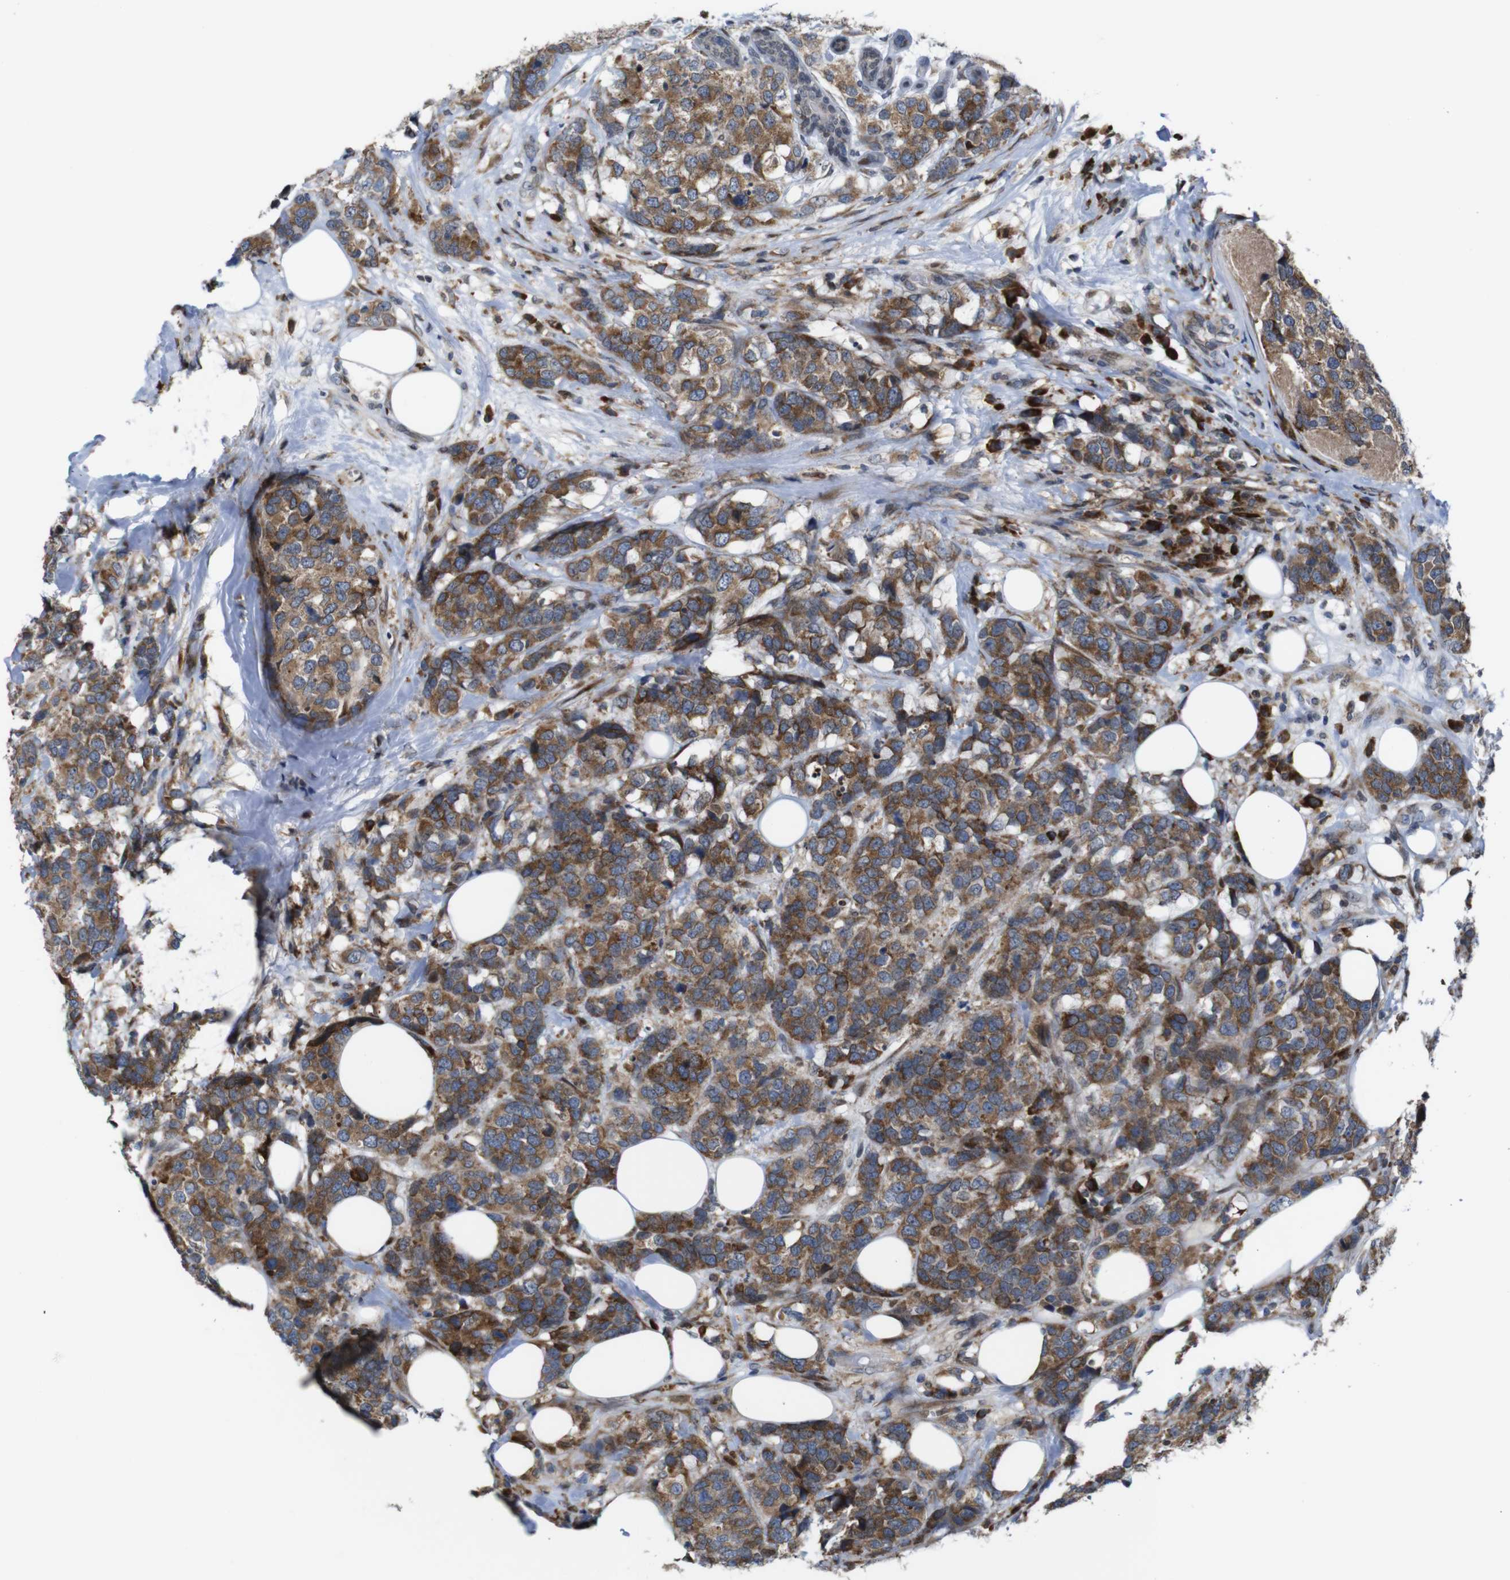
{"staining": {"intensity": "strong", "quantity": ">75%", "location": "cytoplasmic/membranous"}, "tissue": "breast cancer", "cell_type": "Tumor cells", "image_type": "cancer", "snomed": [{"axis": "morphology", "description": "Lobular carcinoma"}, {"axis": "topography", "description": "Breast"}], "caption": "Immunohistochemical staining of breast cancer reveals high levels of strong cytoplasmic/membranous protein staining in approximately >75% of tumor cells. (Brightfield microscopy of DAB IHC at high magnification).", "gene": "PTPN1", "patient": {"sex": "female", "age": 59}}